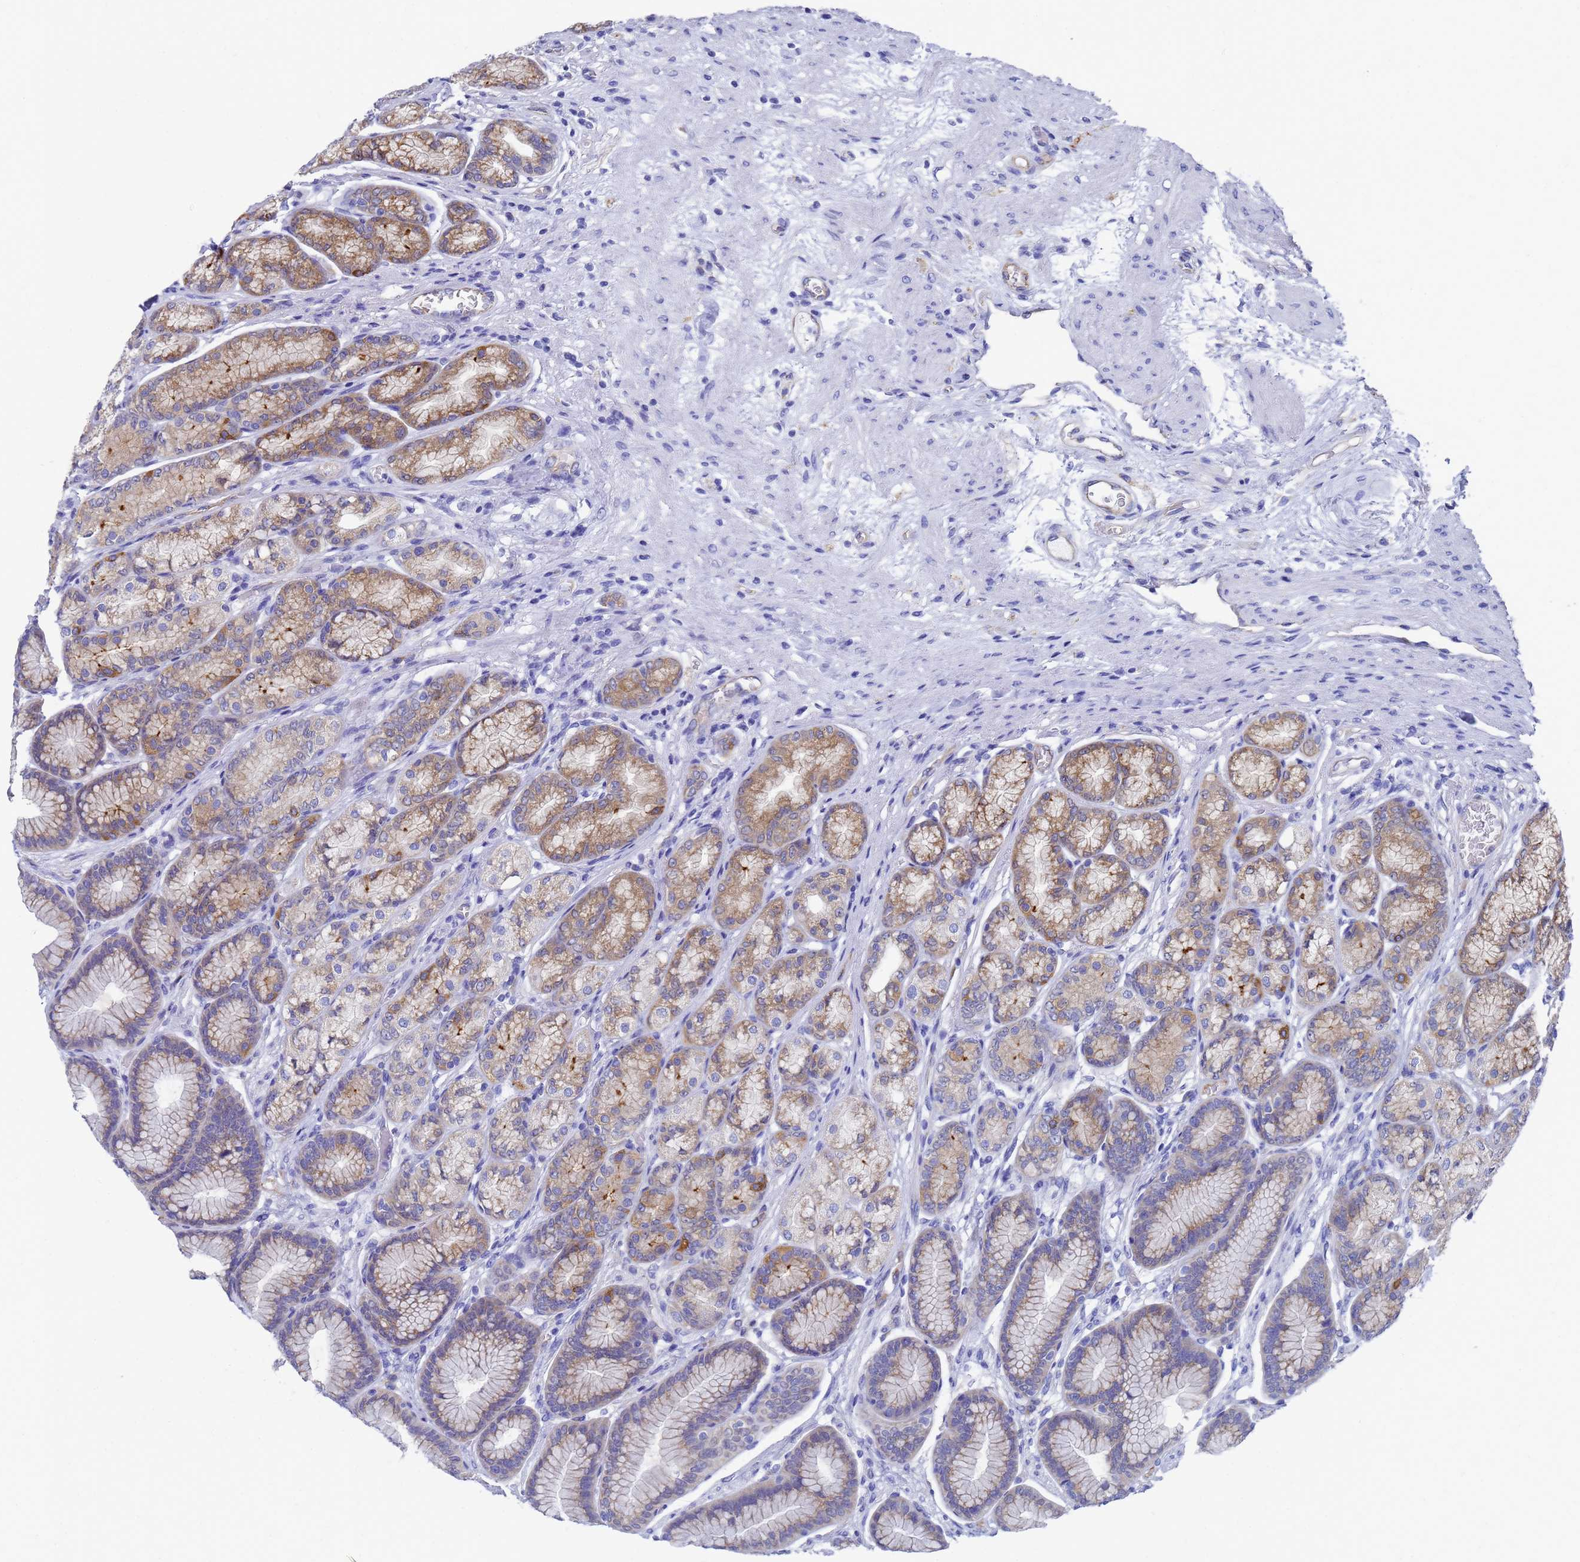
{"staining": {"intensity": "moderate", "quantity": "25%-75%", "location": "cytoplasmic/membranous"}, "tissue": "stomach", "cell_type": "Glandular cells", "image_type": "normal", "snomed": [{"axis": "morphology", "description": "Normal tissue, NOS"}, {"axis": "morphology", "description": "Adenocarcinoma, NOS"}, {"axis": "morphology", "description": "Adenocarcinoma, High grade"}, {"axis": "topography", "description": "Stomach, upper"}, {"axis": "topography", "description": "Stomach"}], "caption": "This photomicrograph exhibits IHC staining of benign stomach, with medium moderate cytoplasmic/membranous staining in about 25%-75% of glandular cells.", "gene": "TM4SF4", "patient": {"sex": "female", "age": 65}}